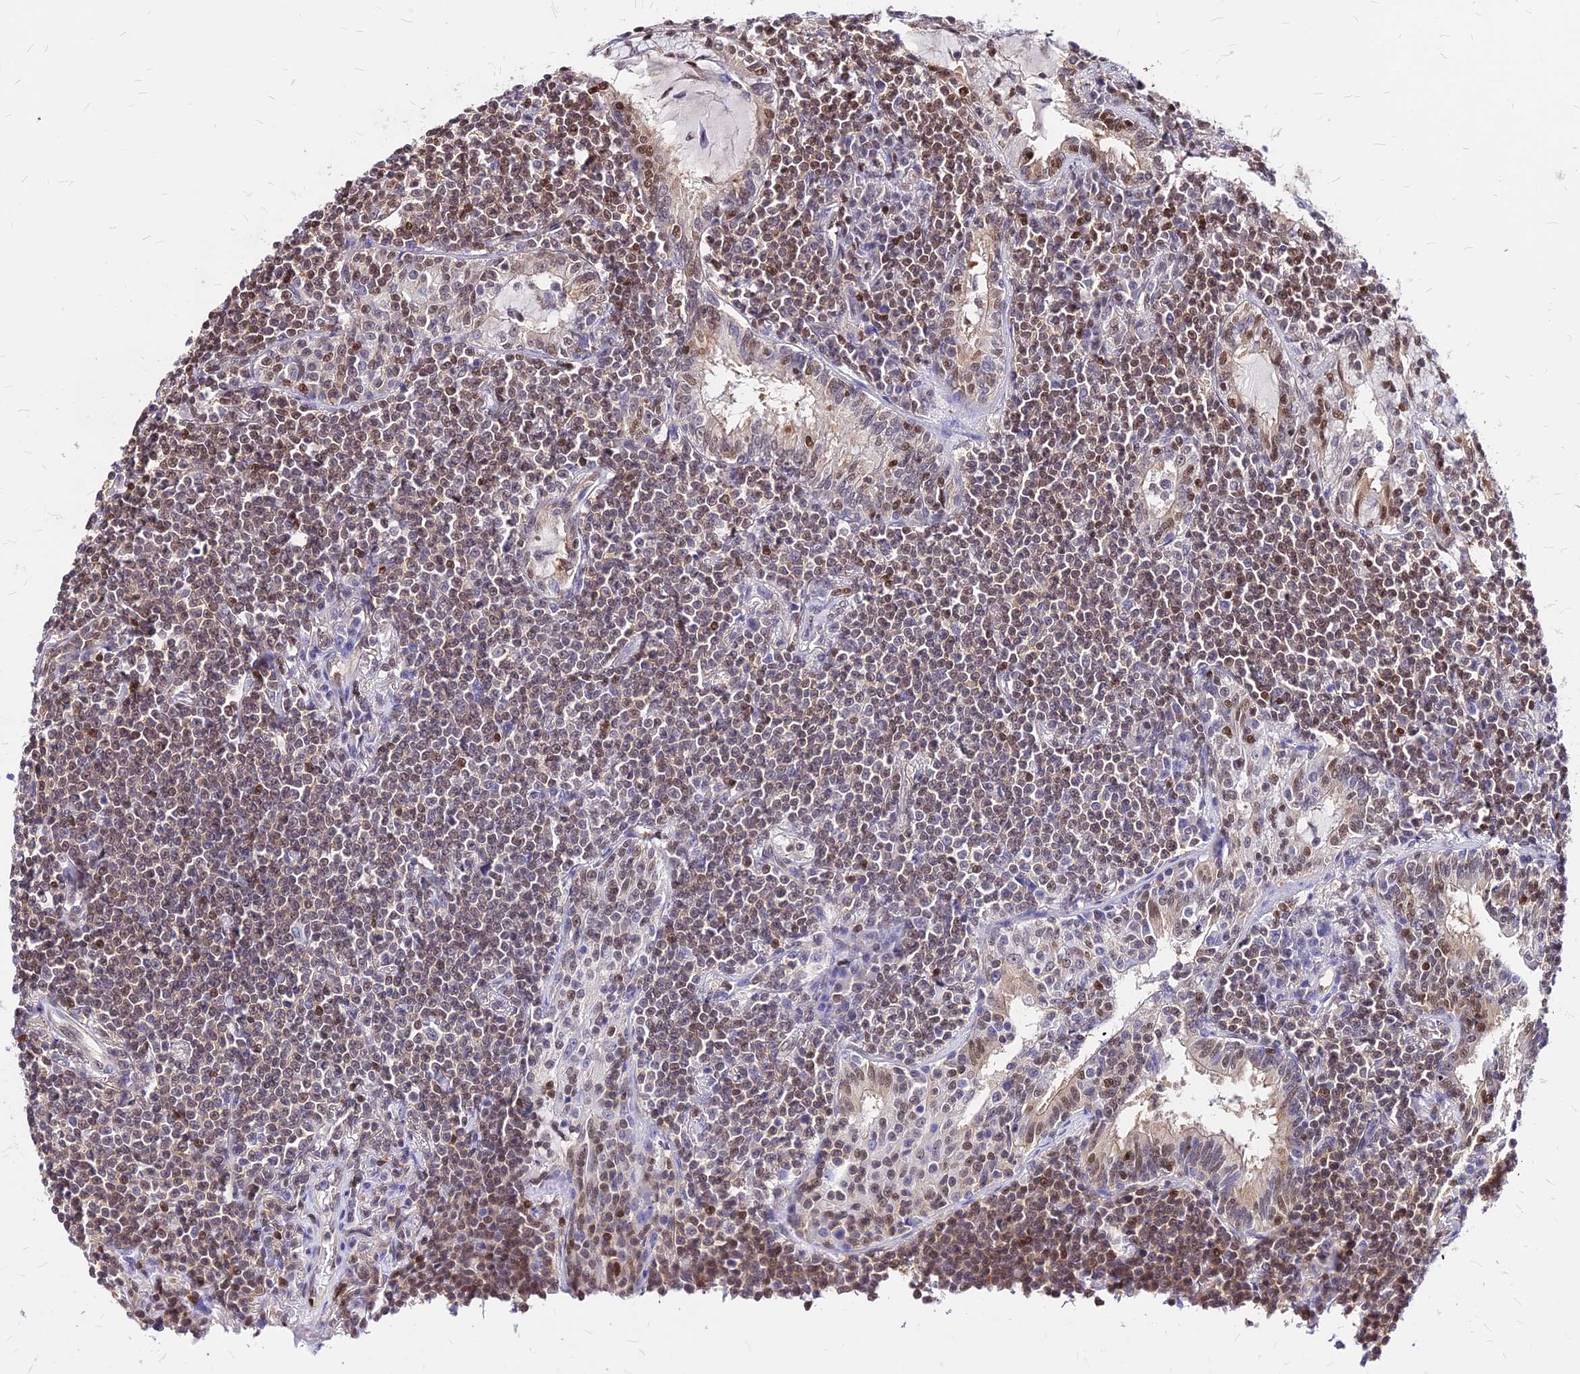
{"staining": {"intensity": "weak", "quantity": "25%-75%", "location": "nuclear"}, "tissue": "lymphoma", "cell_type": "Tumor cells", "image_type": "cancer", "snomed": [{"axis": "morphology", "description": "Malignant lymphoma, non-Hodgkin's type, Low grade"}, {"axis": "topography", "description": "Lung"}], "caption": "Malignant lymphoma, non-Hodgkin's type (low-grade) stained with immunohistochemistry reveals weak nuclear staining in approximately 25%-75% of tumor cells. Nuclei are stained in blue.", "gene": "PAXX", "patient": {"sex": "female", "age": 71}}